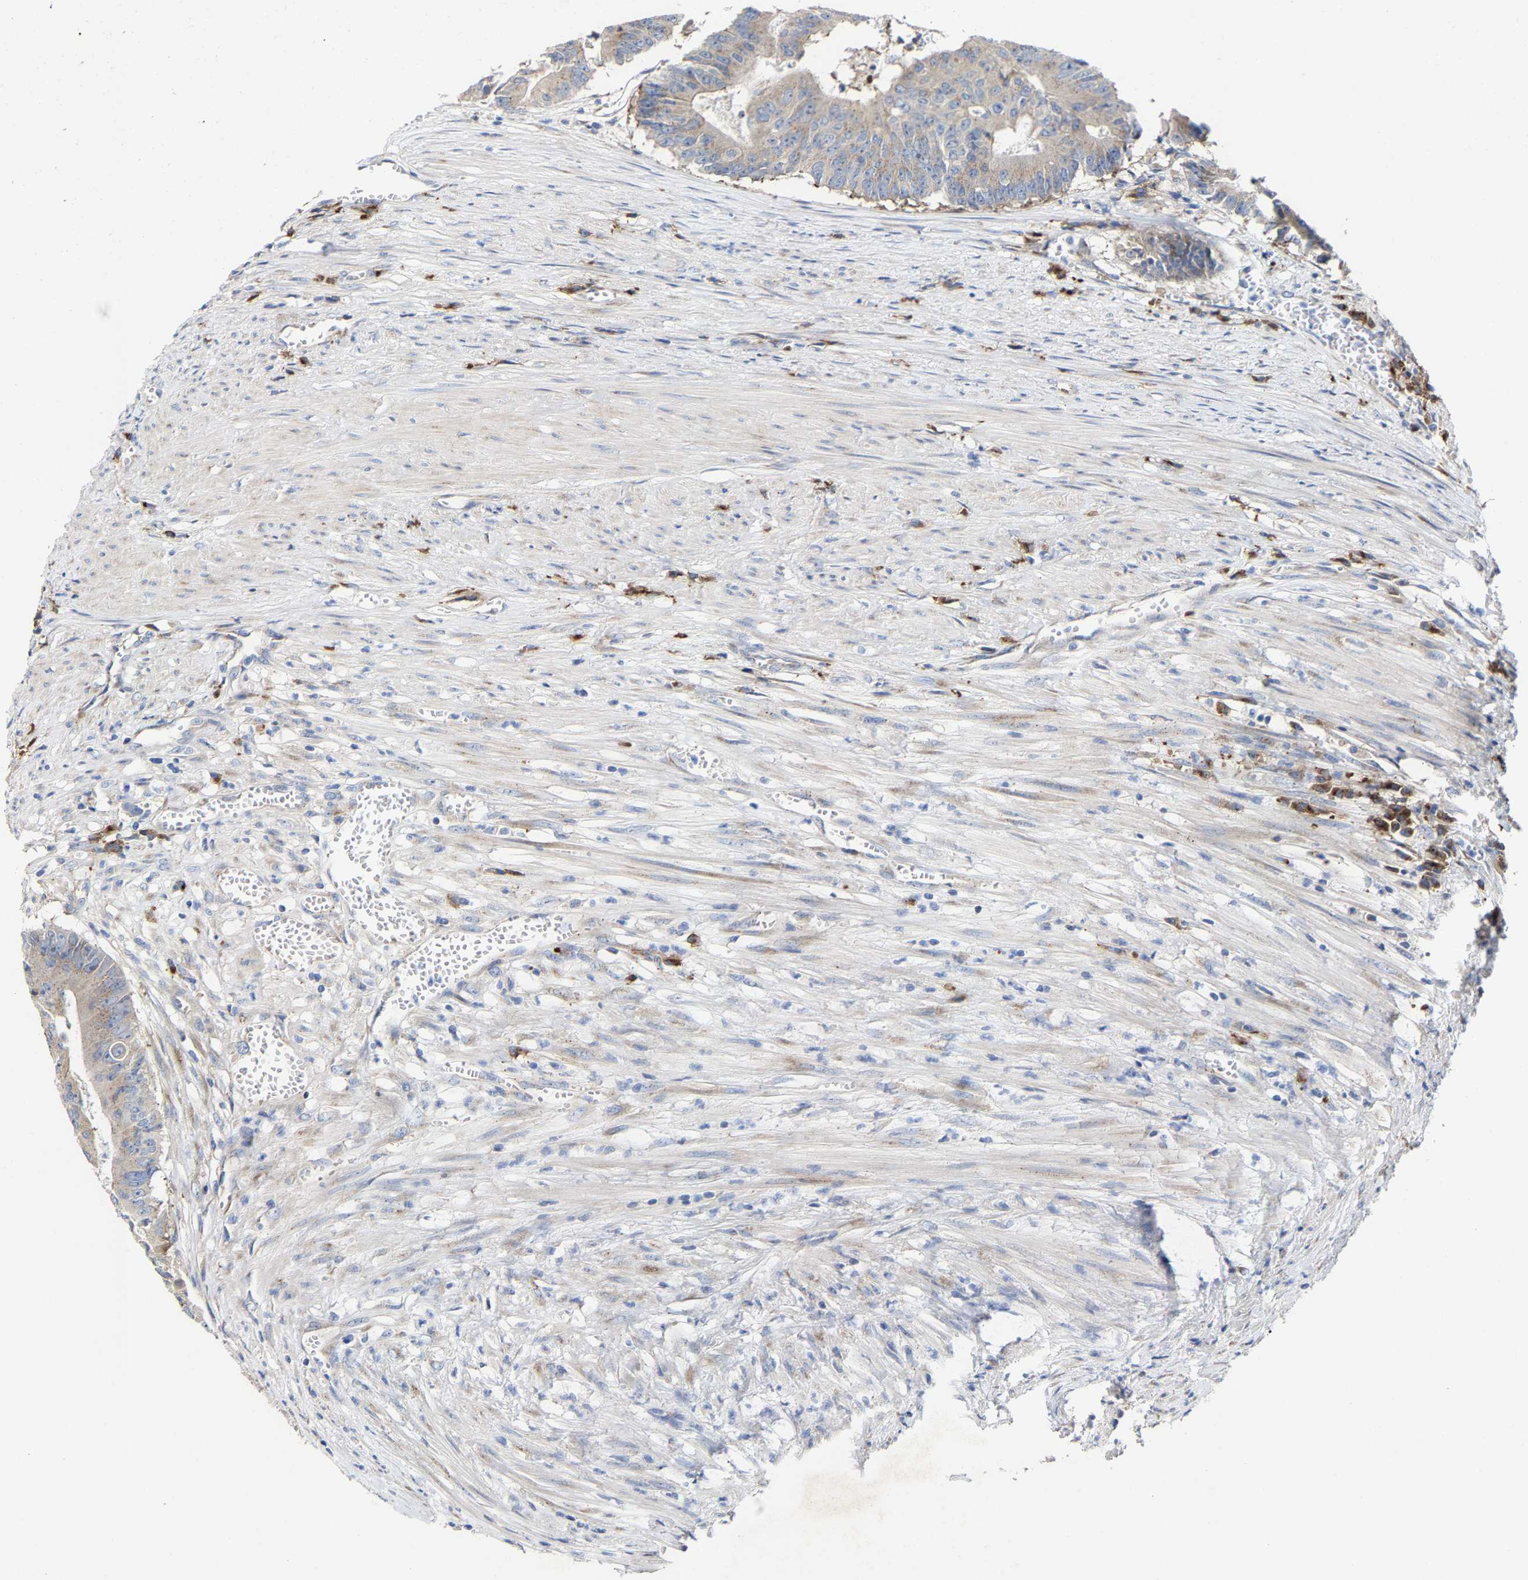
{"staining": {"intensity": "weak", "quantity": "<25%", "location": "cytoplasmic/membranous"}, "tissue": "colorectal cancer", "cell_type": "Tumor cells", "image_type": "cancer", "snomed": [{"axis": "morphology", "description": "Adenocarcinoma, NOS"}, {"axis": "topography", "description": "Colon"}], "caption": "This is an immunohistochemistry image of human colorectal adenocarcinoma. There is no positivity in tumor cells.", "gene": "PPP1R15A", "patient": {"sex": "male", "age": 87}}